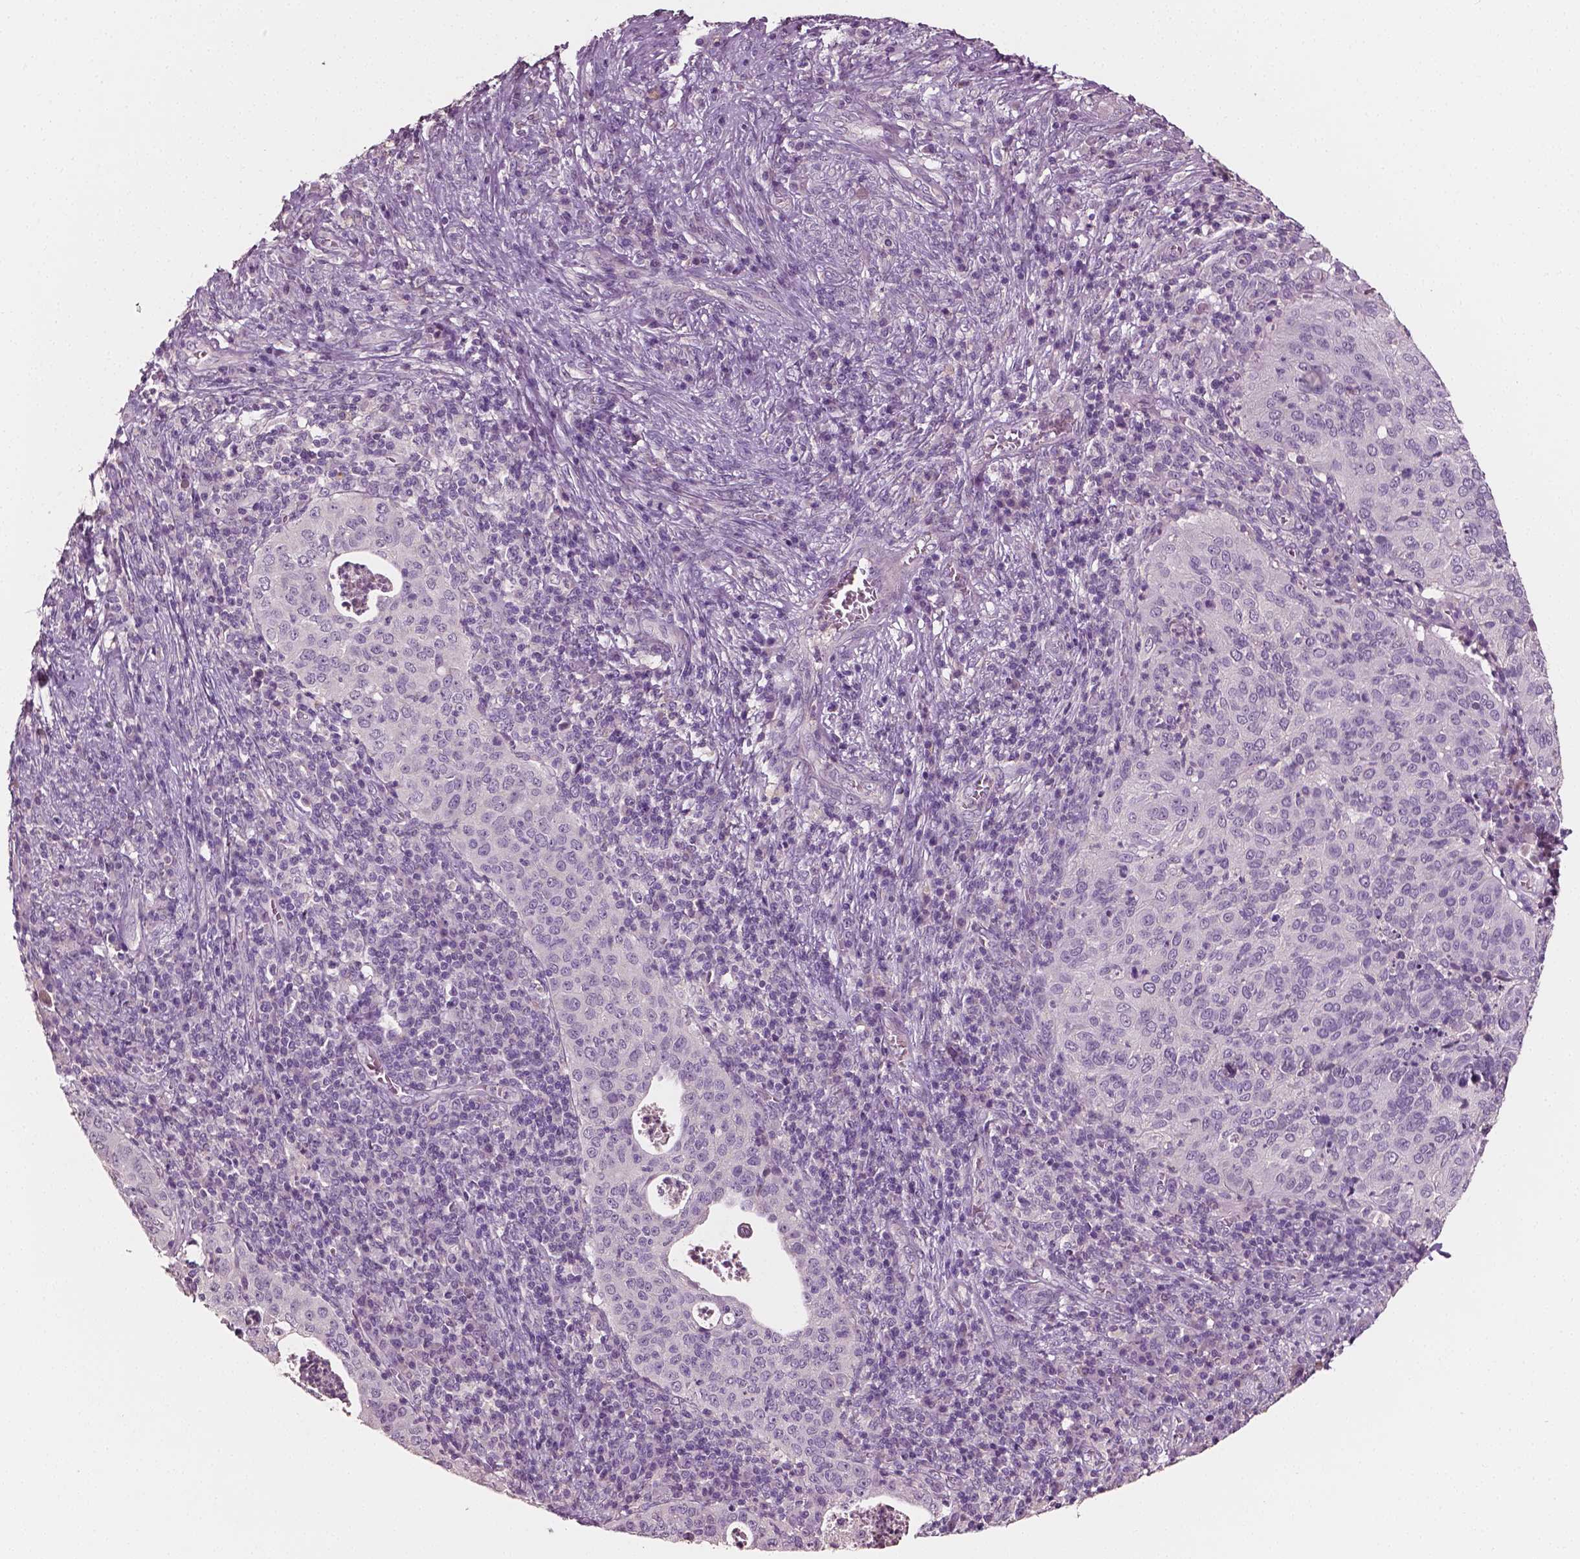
{"staining": {"intensity": "negative", "quantity": "none", "location": "none"}, "tissue": "cervical cancer", "cell_type": "Tumor cells", "image_type": "cancer", "snomed": [{"axis": "morphology", "description": "Squamous cell carcinoma, NOS"}, {"axis": "topography", "description": "Cervix"}], "caption": "The photomicrograph exhibits no staining of tumor cells in squamous cell carcinoma (cervical).", "gene": "PLA2R1", "patient": {"sex": "female", "age": 39}}